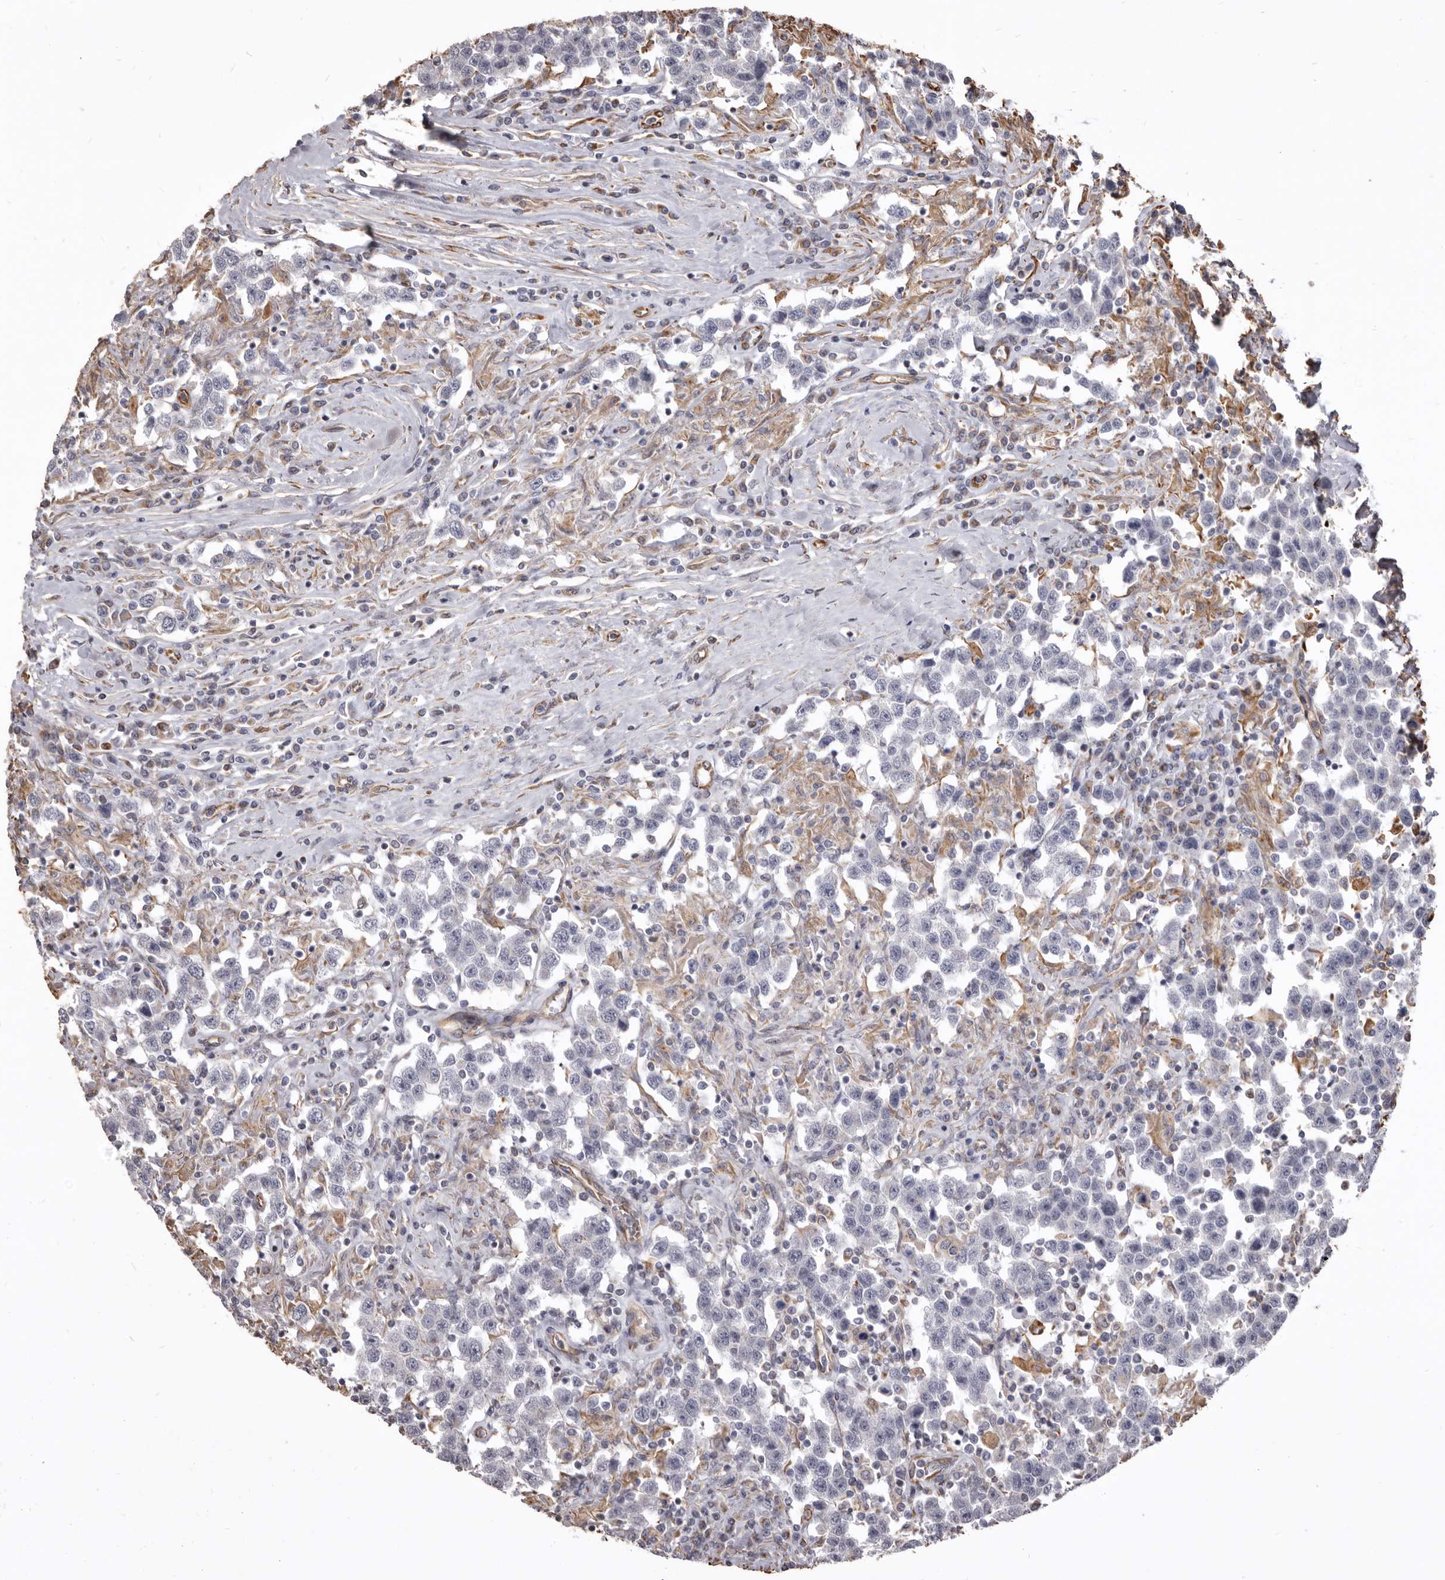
{"staining": {"intensity": "negative", "quantity": "none", "location": "none"}, "tissue": "testis cancer", "cell_type": "Tumor cells", "image_type": "cancer", "snomed": [{"axis": "morphology", "description": "Seminoma, NOS"}, {"axis": "topography", "description": "Testis"}], "caption": "Tumor cells are negative for brown protein staining in seminoma (testis).", "gene": "MTURN", "patient": {"sex": "male", "age": 41}}